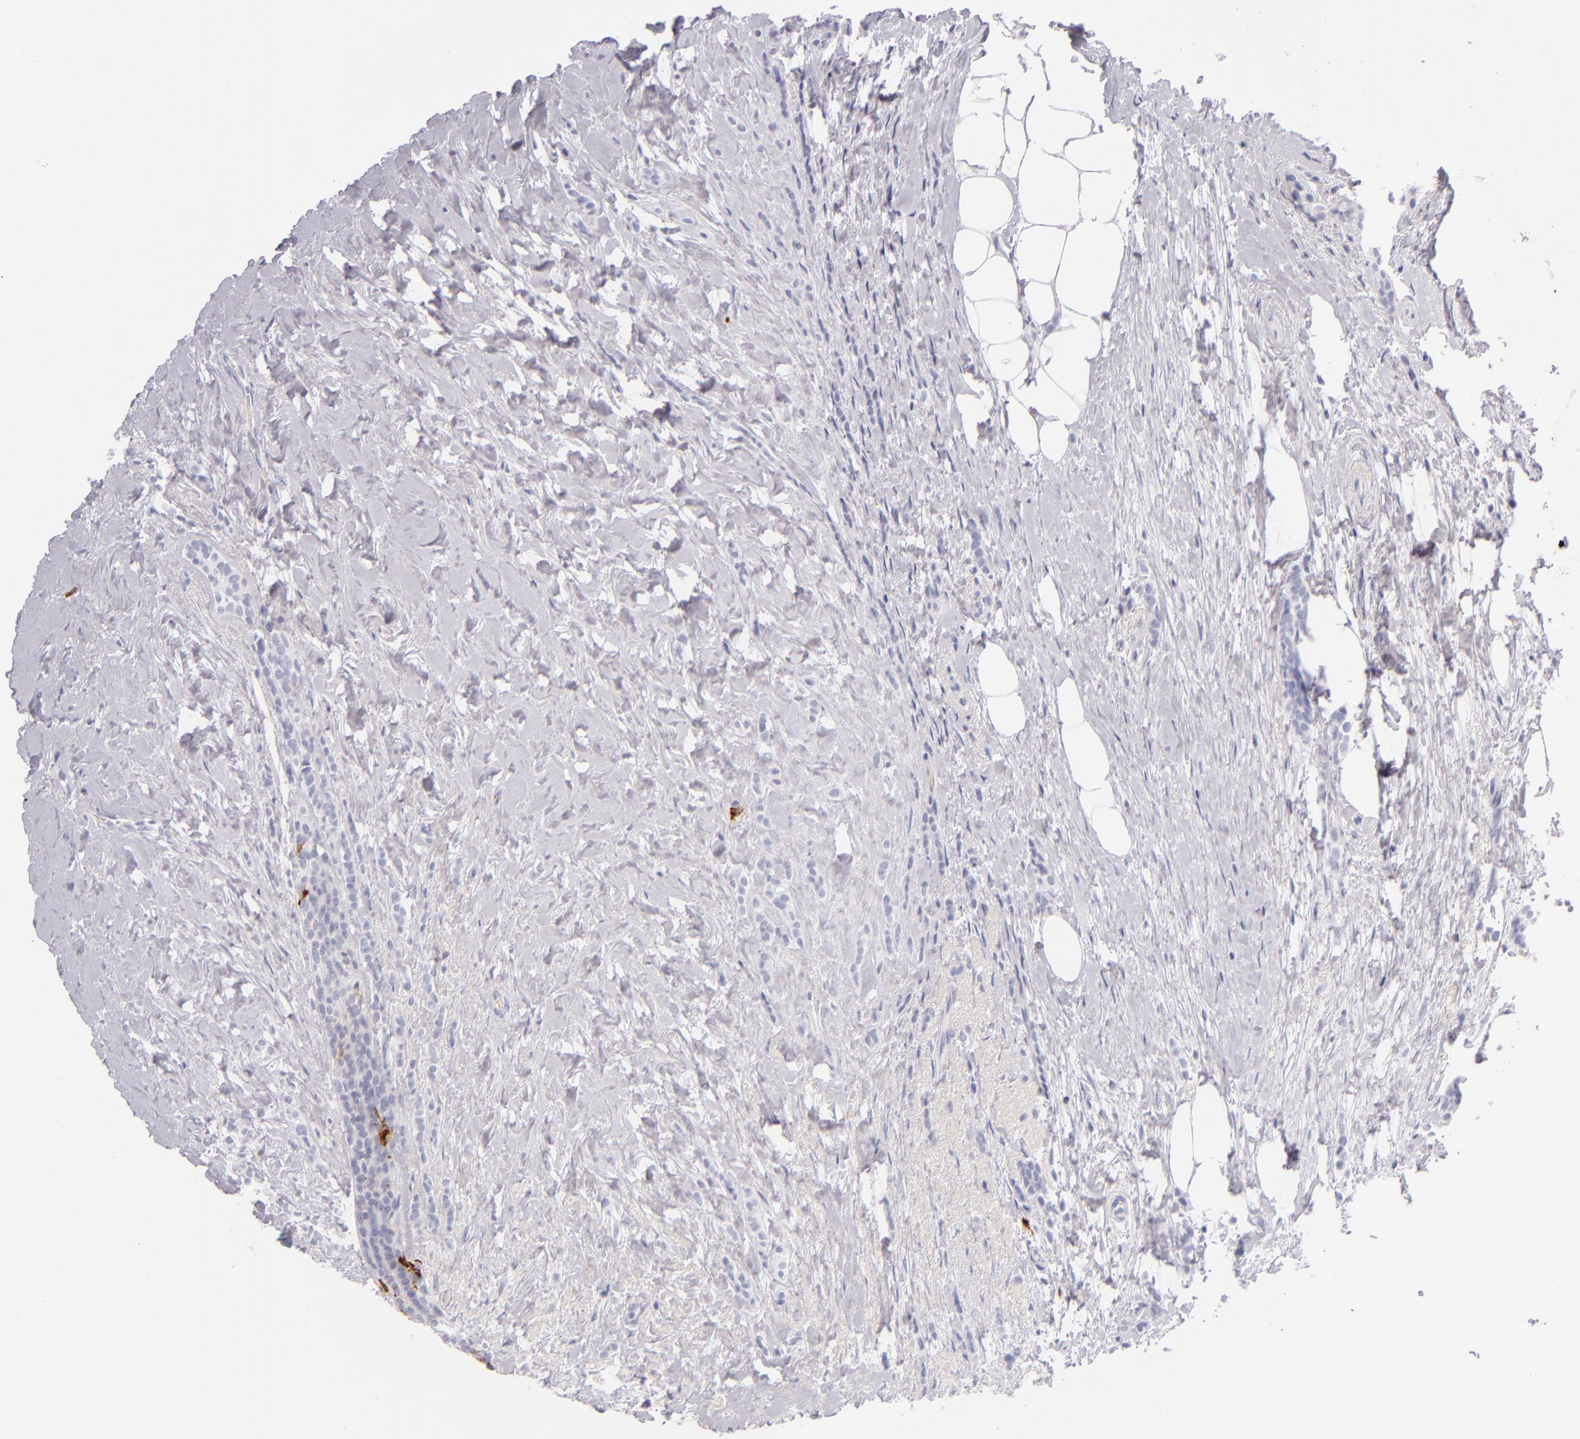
{"staining": {"intensity": "negative", "quantity": "none", "location": "none"}, "tissue": "breast cancer", "cell_type": "Tumor cells", "image_type": "cancer", "snomed": [{"axis": "morphology", "description": "Lobular carcinoma"}, {"axis": "topography", "description": "Breast"}], "caption": "DAB (3,3'-diaminobenzidine) immunohistochemical staining of breast lobular carcinoma demonstrates no significant expression in tumor cells.", "gene": "CD207", "patient": {"sex": "female", "age": 56}}